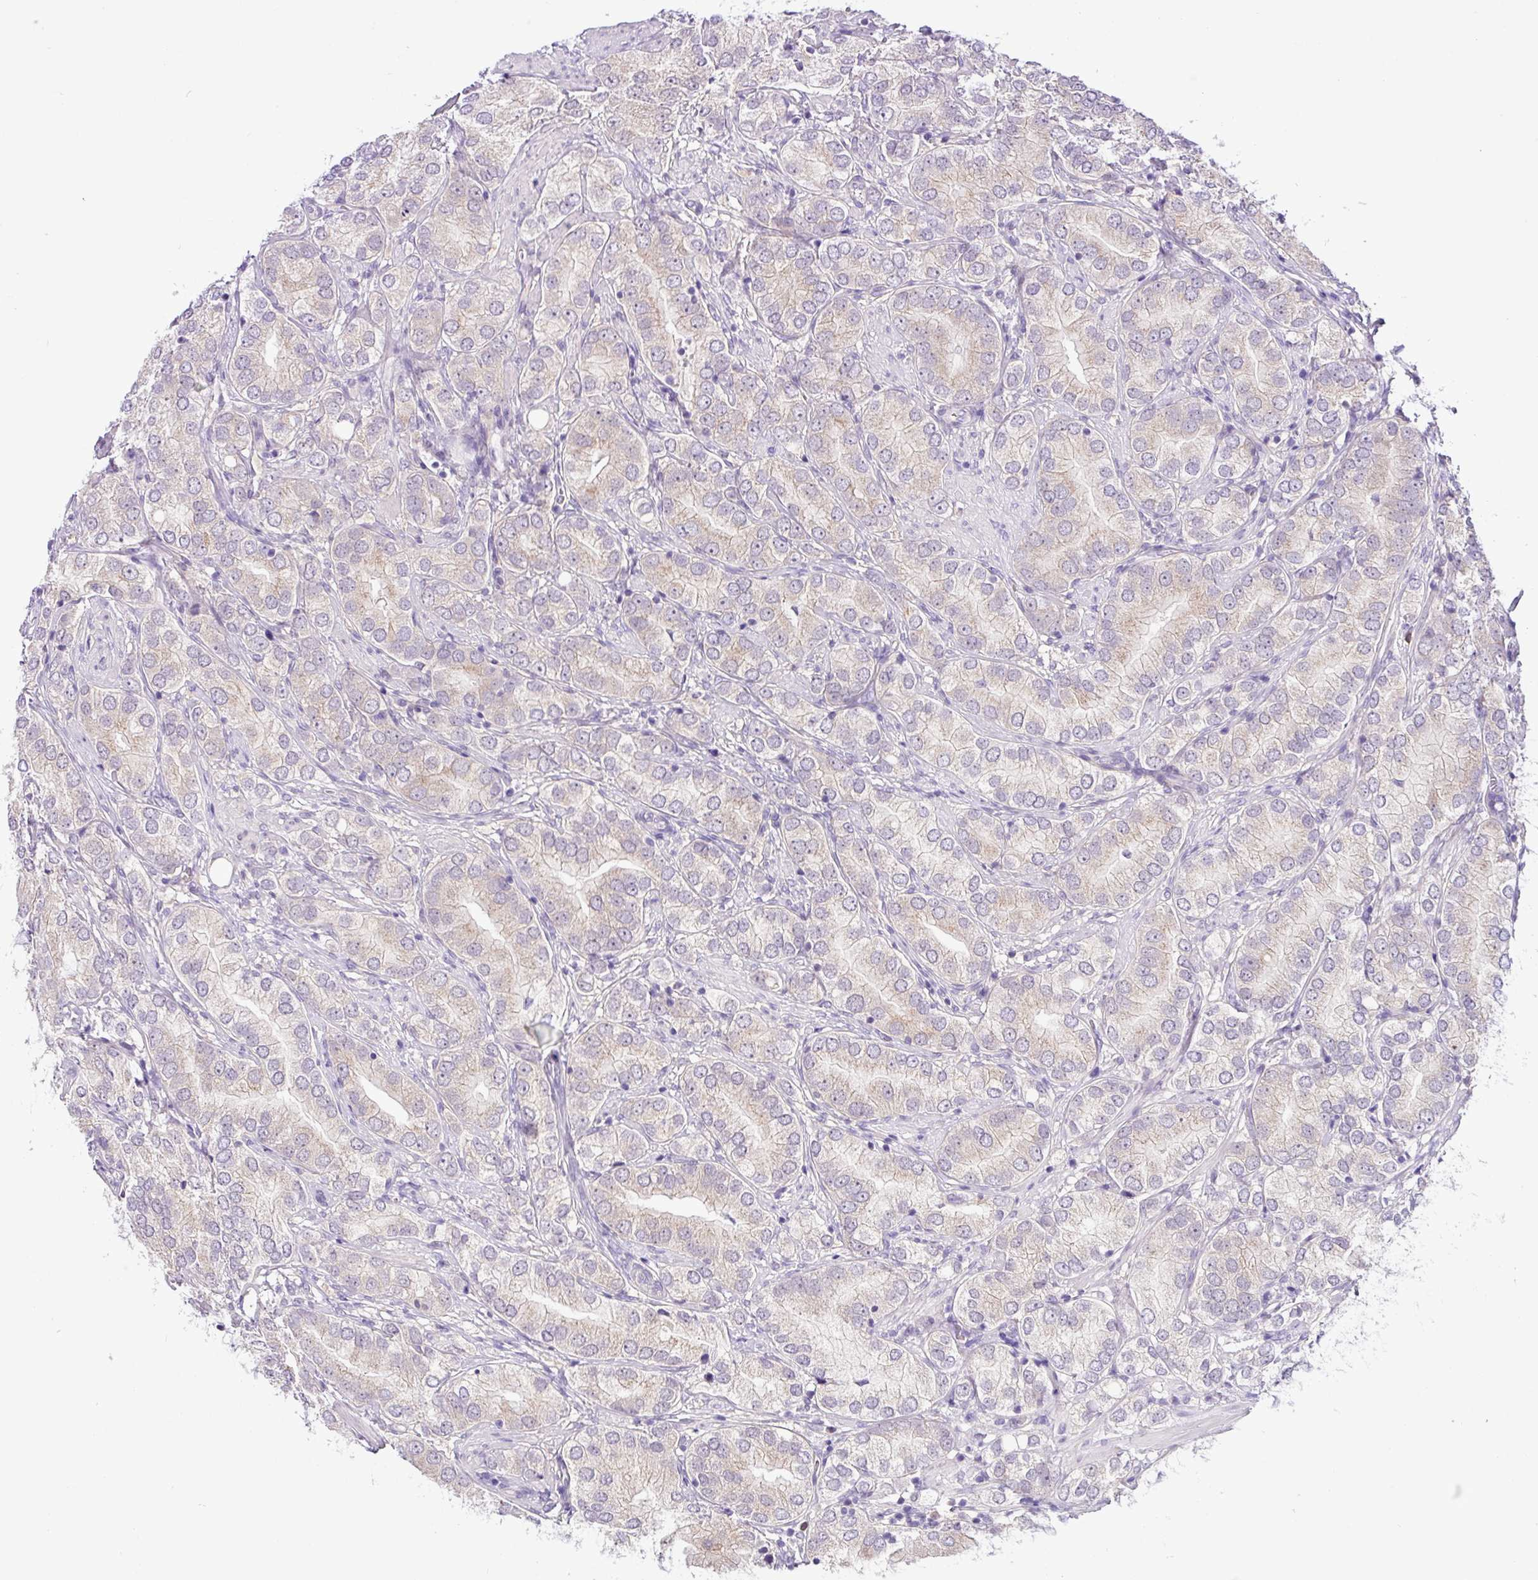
{"staining": {"intensity": "weak", "quantity": "<25%", "location": "cytoplasmic/membranous"}, "tissue": "prostate cancer", "cell_type": "Tumor cells", "image_type": "cancer", "snomed": [{"axis": "morphology", "description": "Adenocarcinoma, High grade"}, {"axis": "topography", "description": "Prostate"}], "caption": "Immunohistochemical staining of prostate cancer reveals no significant staining in tumor cells.", "gene": "TONSL", "patient": {"sex": "male", "age": 82}}